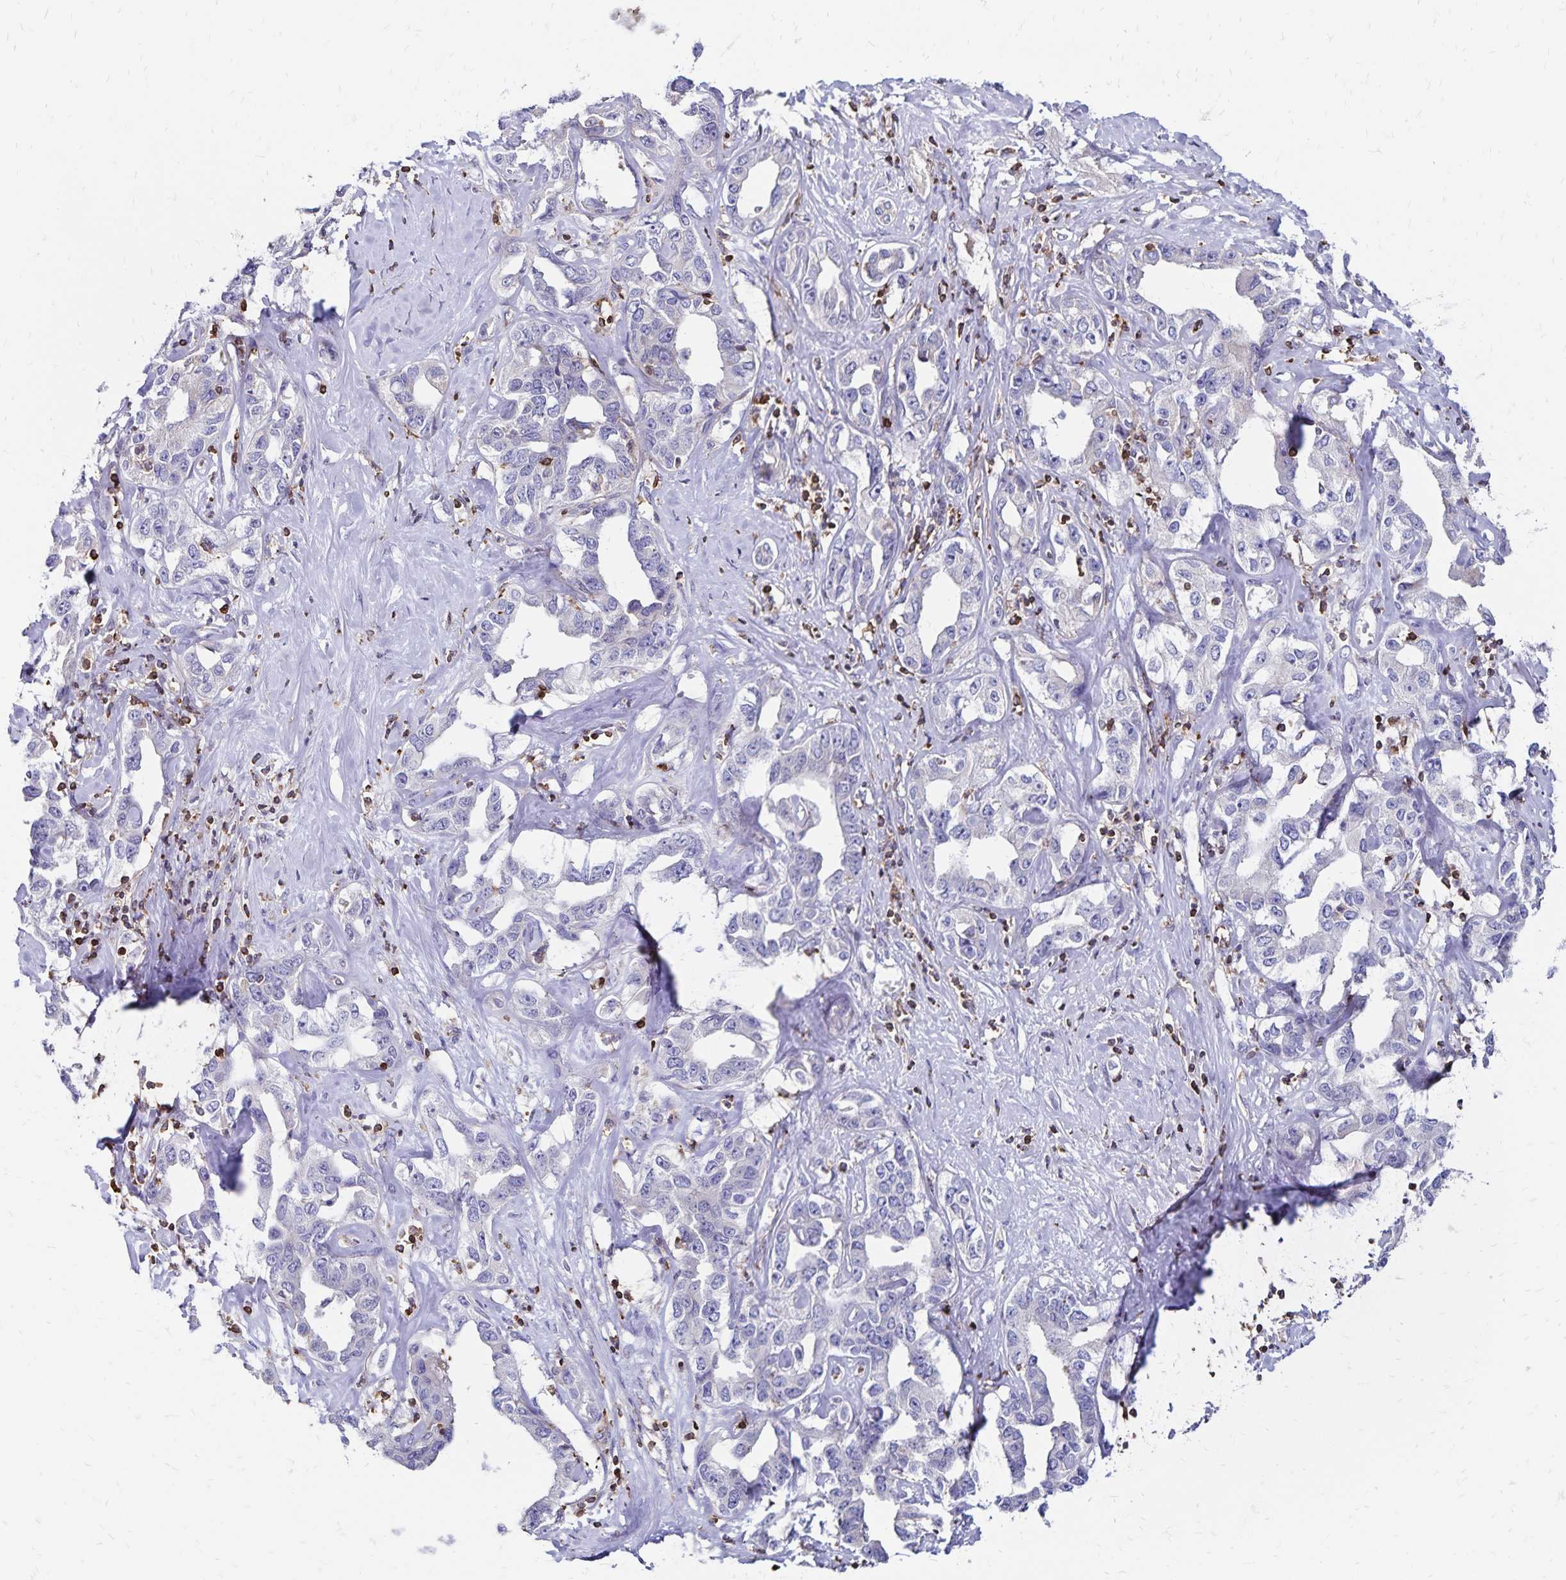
{"staining": {"intensity": "negative", "quantity": "none", "location": "none"}, "tissue": "liver cancer", "cell_type": "Tumor cells", "image_type": "cancer", "snomed": [{"axis": "morphology", "description": "Cholangiocarcinoma"}, {"axis": "topography", "description": "Liver"}], "caption": "Human cholangiocarcinoma (liver) stained for a protein using immunohistochemistry (IHC) shows no staining in tumor cells.", "gene": "NAGPA", "patient": {"sex": "male", "age": 59}}